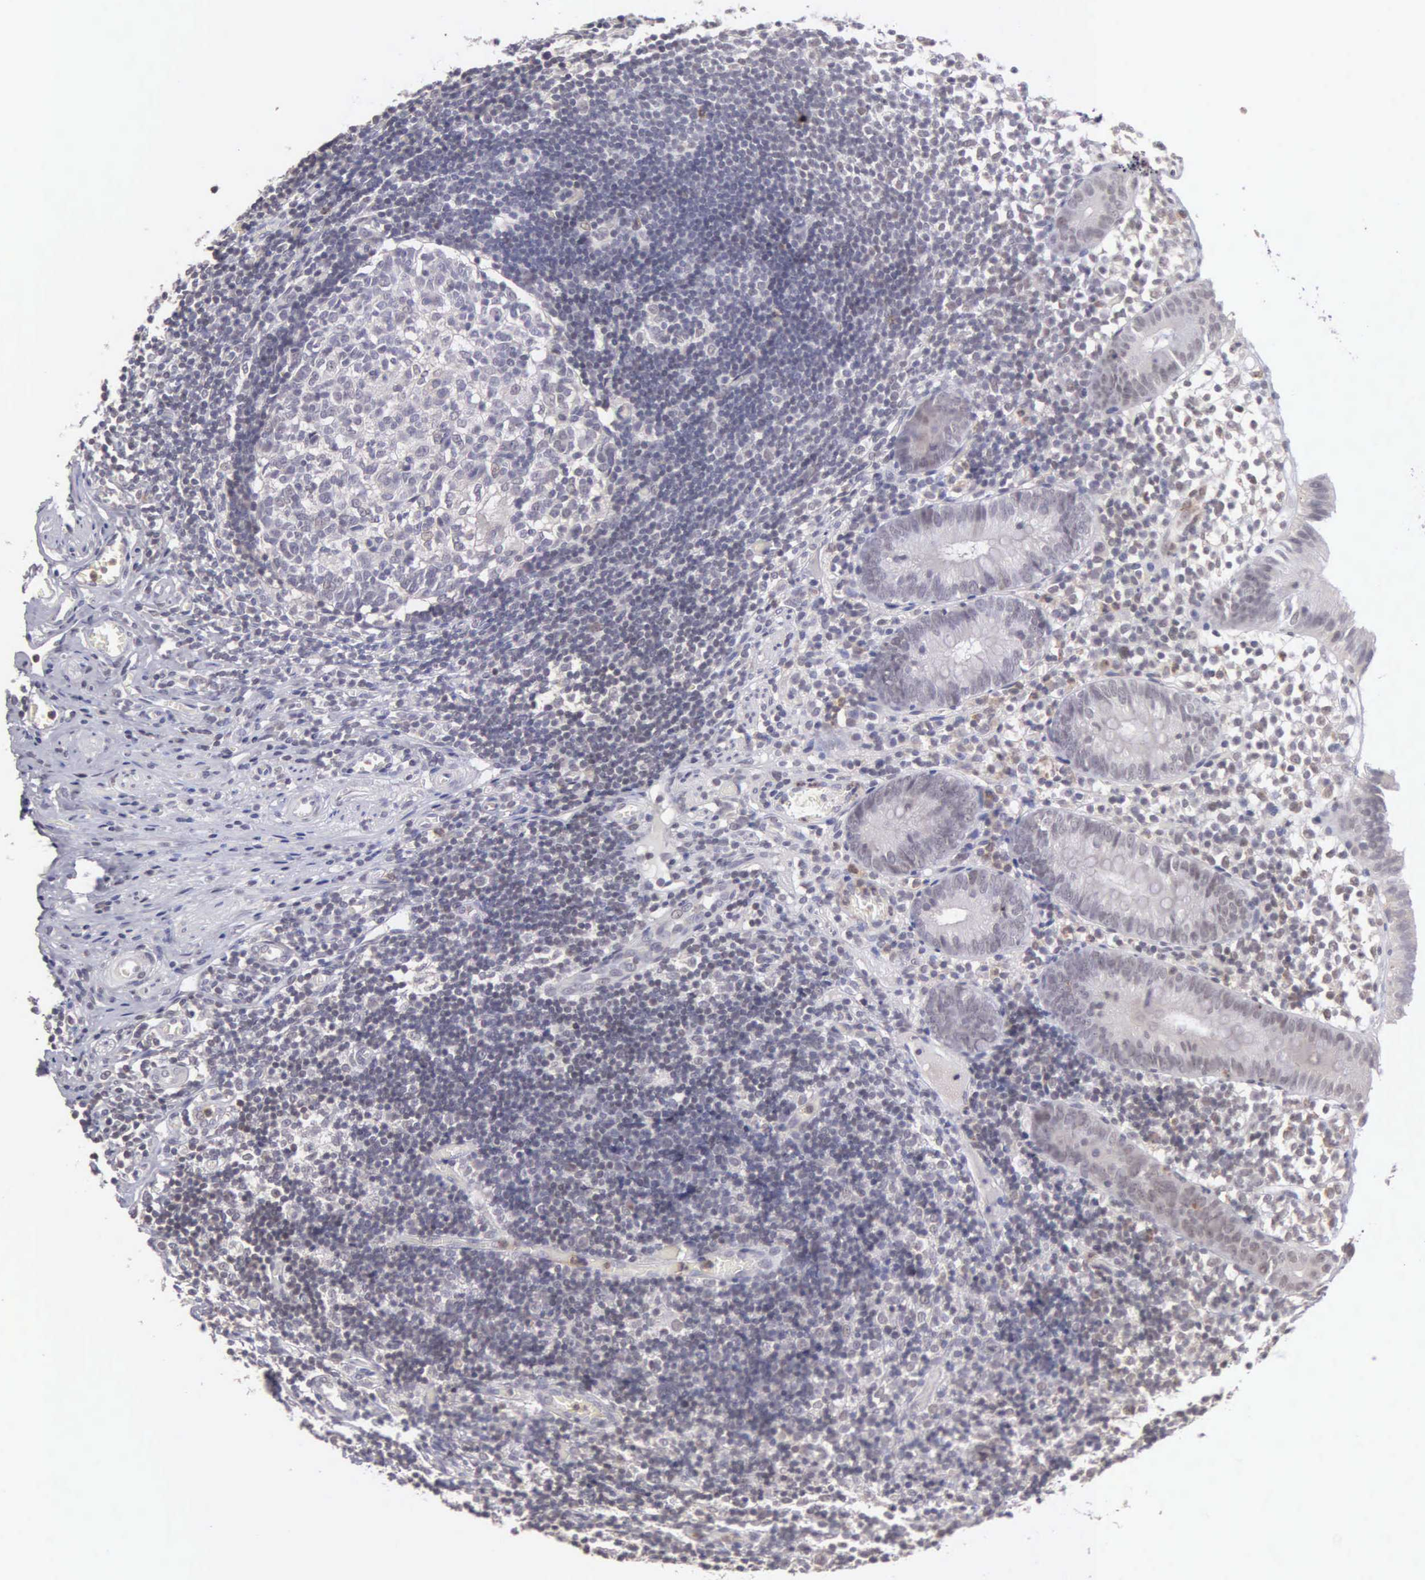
{"staining": {"intensity": "negative", "quantity": "none", "location": "none"}, "tissue": "appendix", "cell_type": "Glandular cells", "image_type": "normal", "snomed": [{"axis": "morphology", "description": "Normal tissue, NOS"}, {"axis": "topography", "description": "Appendix"}], "caption": "Micrograph shows no significant protein positivity in glandular cells of benign appendix. The staining is performed using DAB (3,3'-diaminobenzidine) brown chromogen with nuclei counter-stained in using hematoxylin.", "gene": "BRD1", "patient": {"sex": "male", "age": 25}}